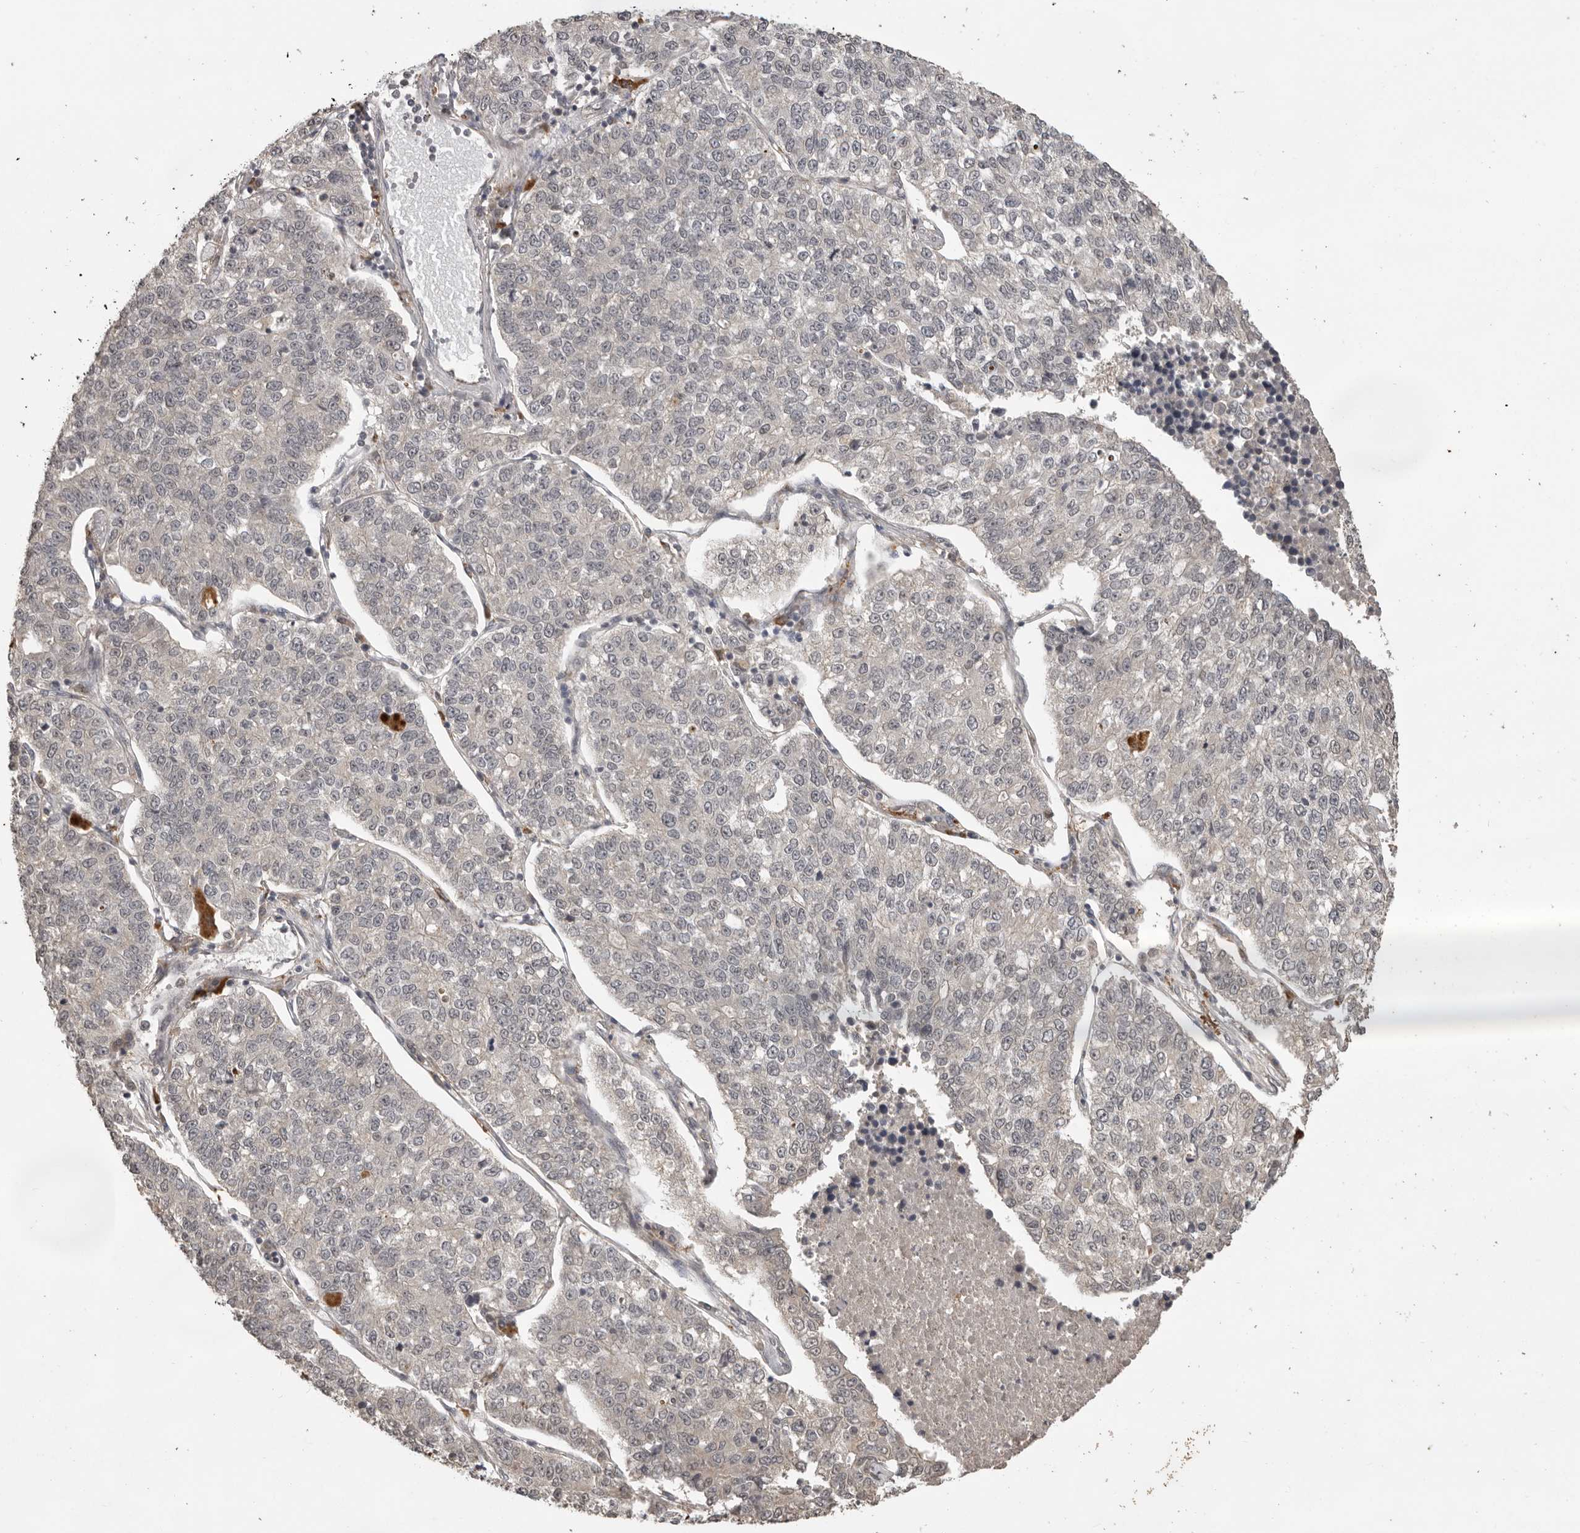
{"staining": {"intensity": "negative", "quantity": "none", "location": "none"}, "tissue": "lung cancer", "cell_type": "Tumor cells", "image_type": "cancer", "snomed": [{"axis": "morphology", "description": "Adenocarcinoma, NOS"}, {"axis": "topography", "description": "Lung"}], "caption": "A histopathology image of human adenocarcinoma (lung) is negative for staining in tumor cells.", "gene": "CTF1", "patient": {"sex": "male", "age": 49}}